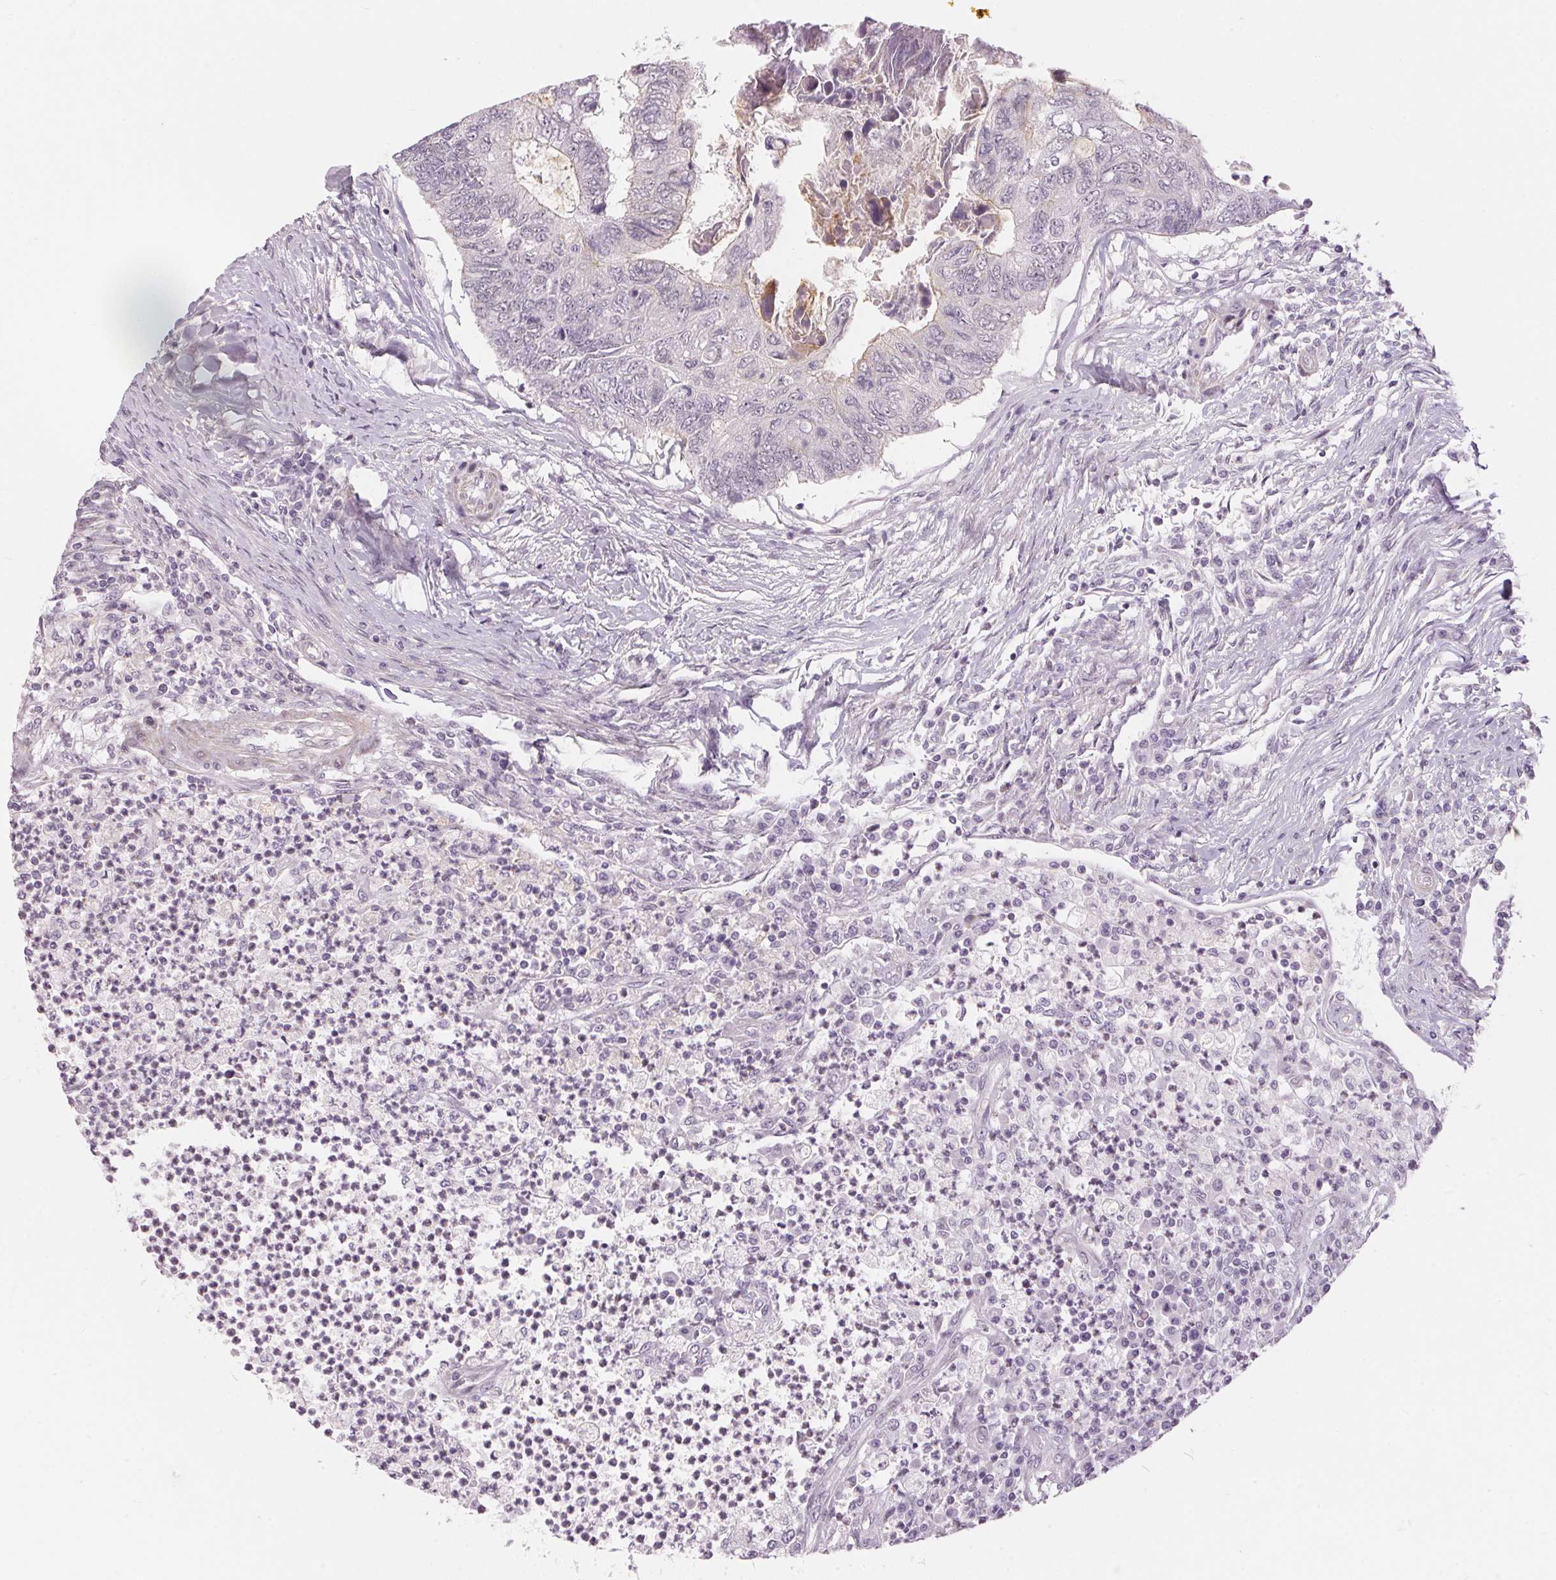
{"staining": {"intensity": "negative", "quantity": "none", "location": "none"}, "tissue": "colorectal cancer", "cell_type": "Tumor cells", "image_type": "cancer", "snomed": [{"axis": "morphology", "description": "Adenocarcinoma, NOS"}, {"axis": "topography", "description": "Colon"}], "caption": "This is a histopathology image of immunohistochemistry (IHC) staining of colorectal adenocarcinoma, which shows no positivity in tumor cells.", "gene": "GDAP1L1", "patient": {"sex": "female", "age": 67}}